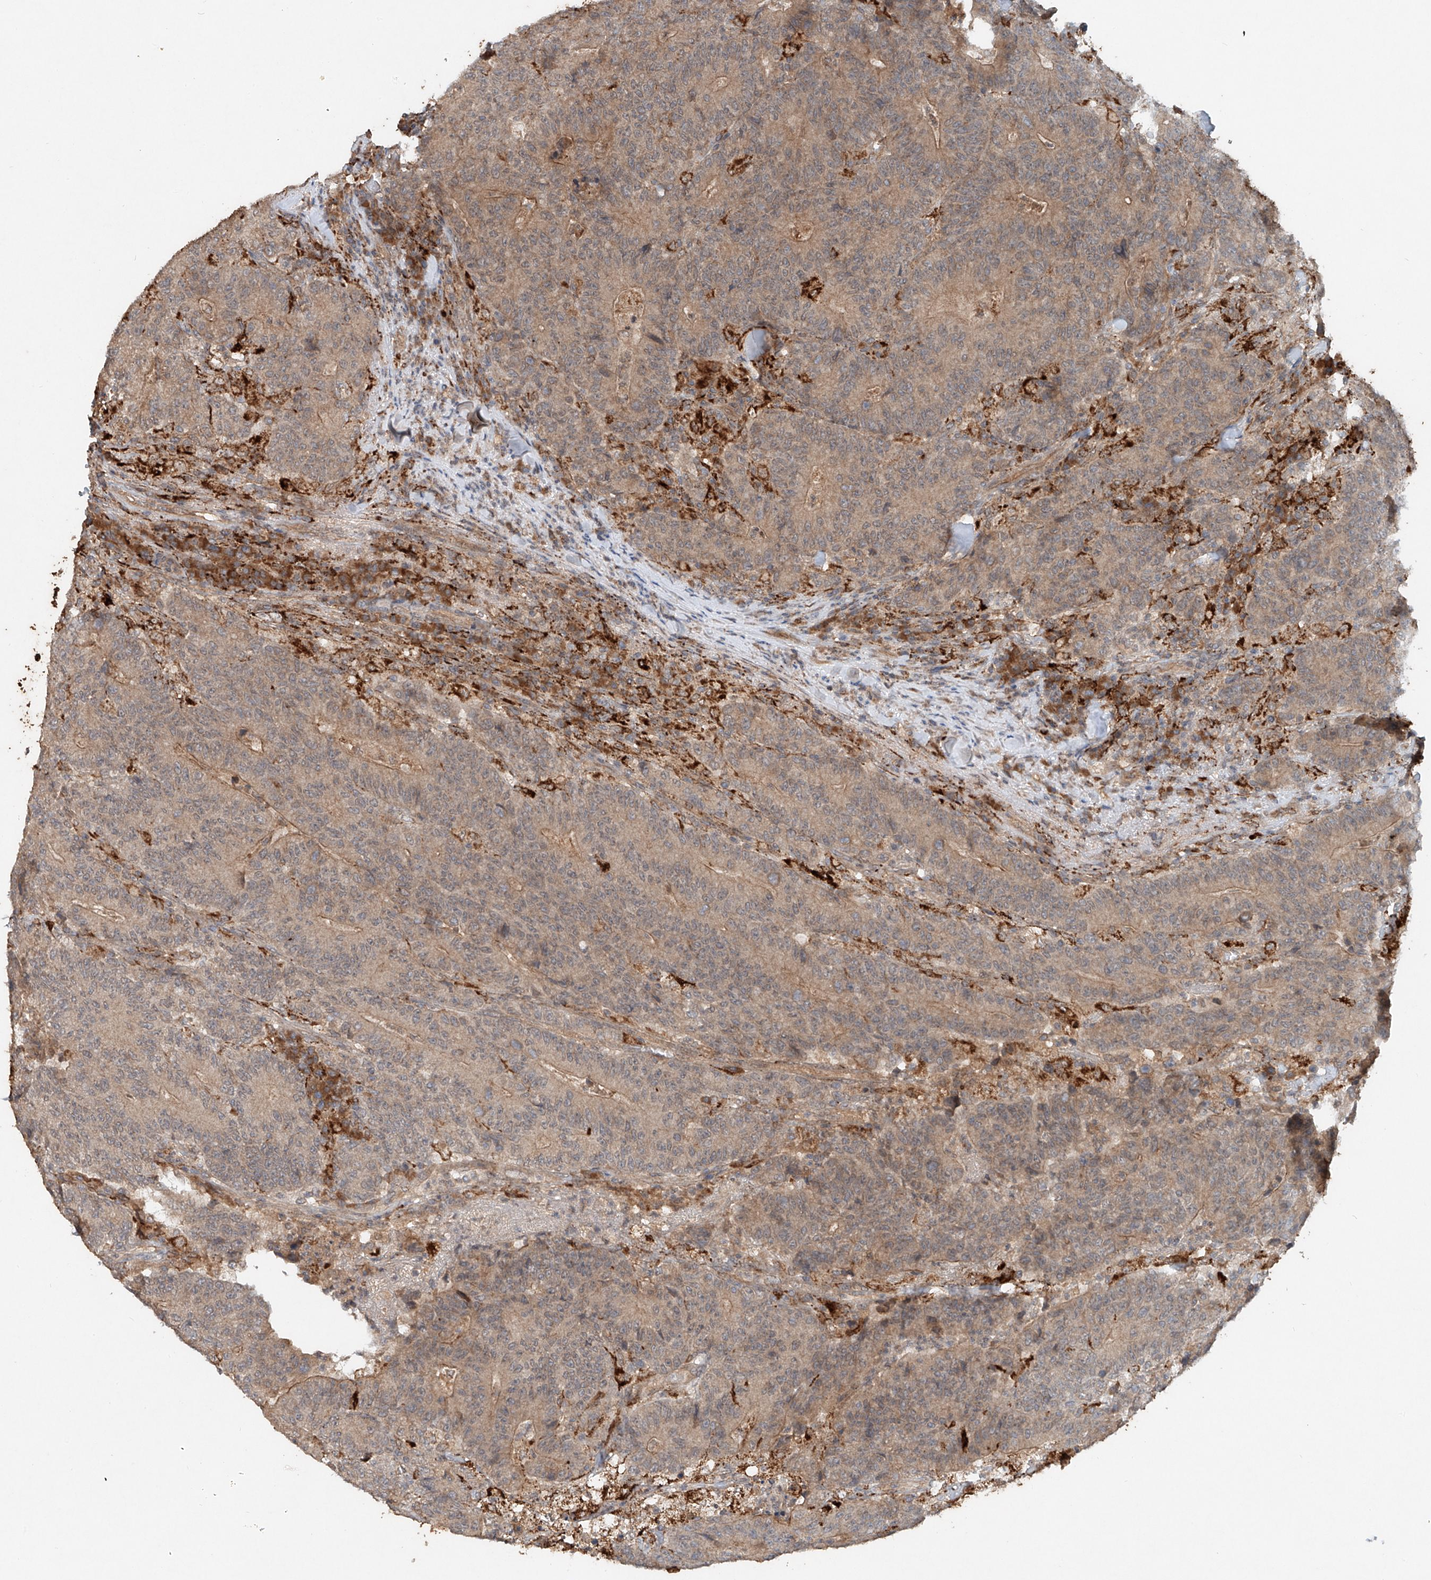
{"staining": {"intensity": "weak", "quantity": ">75%", "location": "cytoplasmic/membranous"}, "tissue": "colorectal cancer", "cell_type": "Tumor cells", "image_type": "cancer", "snomed": [{"axis": "morphology", "description": "Normal tissue, NOS"}, {"axis": "morphology", "description": "Adenocarcinoma, NOS"}, {"axis": "topography", "description": "Colon"}], "caption": "An image of colorectal cancer (adenocarcinoma) stained for a protein reveals weak cytoplasmic/membranous brown staining in tumor cells.", "gene": "IER5", "patient": {"sex": "female", "age": 75}}